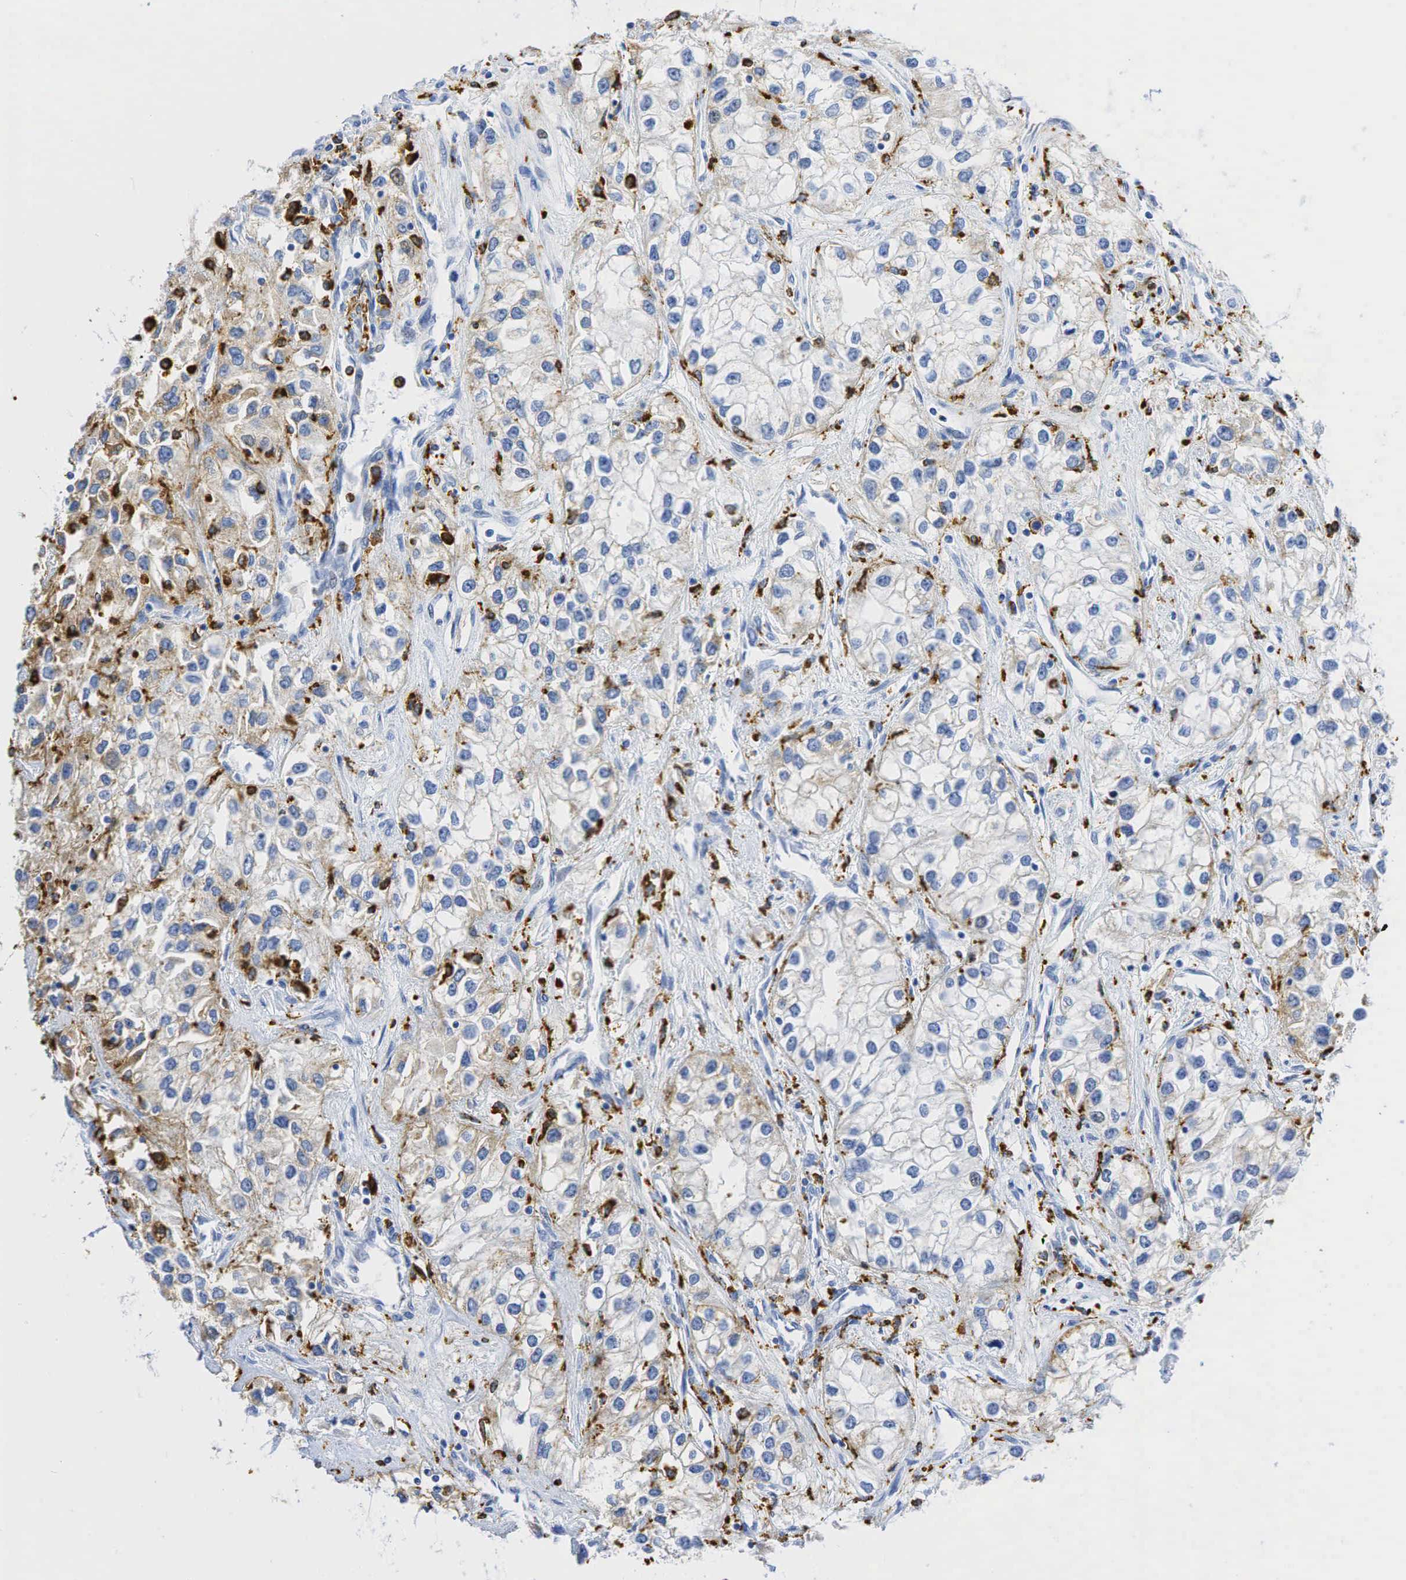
{"staining": {"intensity": "weak", "quantity": "<25%", "location": "cytoplasmic/membranous"}, "tissue": "renal cancer", "cell_type": "Tumor cells", "image_type": "cancer", "snomed": [{"axis": "morphology", "description": "Adenocarcinoma, NOS"}, {"axis": "topography", "description": "Kidney"}], "caption": "Image shows no protein expression in tumor cells of renal cancer (adenocarcinoma) tissue.", "gene": "CD68", "patient": {"sex": "male", "age": 57}}